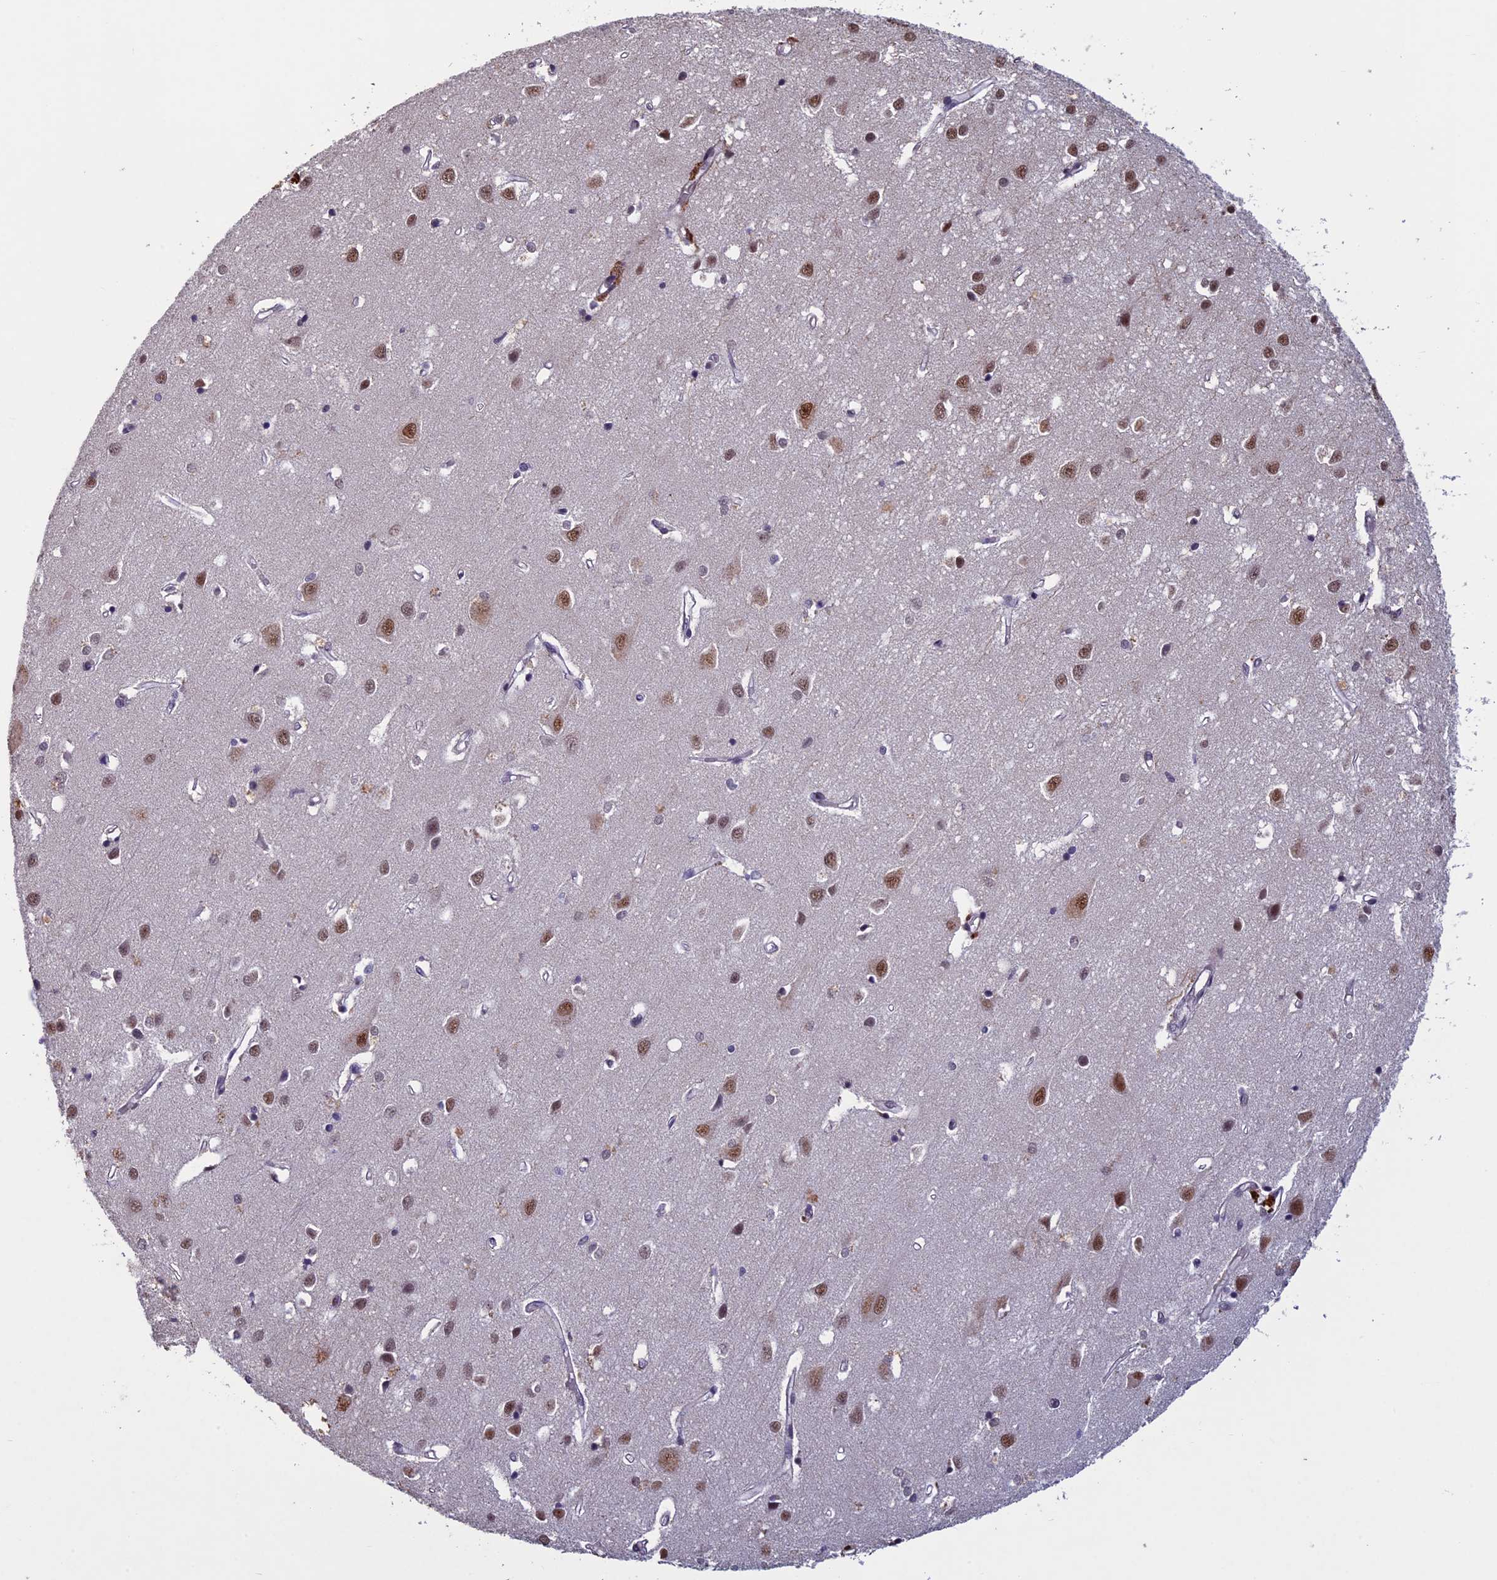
{"staining": {"intensity": "negative", "quantity": "none", "location": "none"}, "tissue": "cerebral cortex", "cell_type": "Endothelial cells", "image_type": "normal", "snomed": [{"axis": "morphology", "description": "Normal tissue, NOS"}, {"axis": "topography", "description": "Cerebral cortex"}], "caption": "DAB (3,3'-diaminobenzidine) immunohistochemical staining of unremarkable human cerebral cortex demonstrates no significant positivity in endothelial cells. Nuclei are stained in blue.", "gene": "RNF40", "patient": {"sex": "female", "age": 64}}